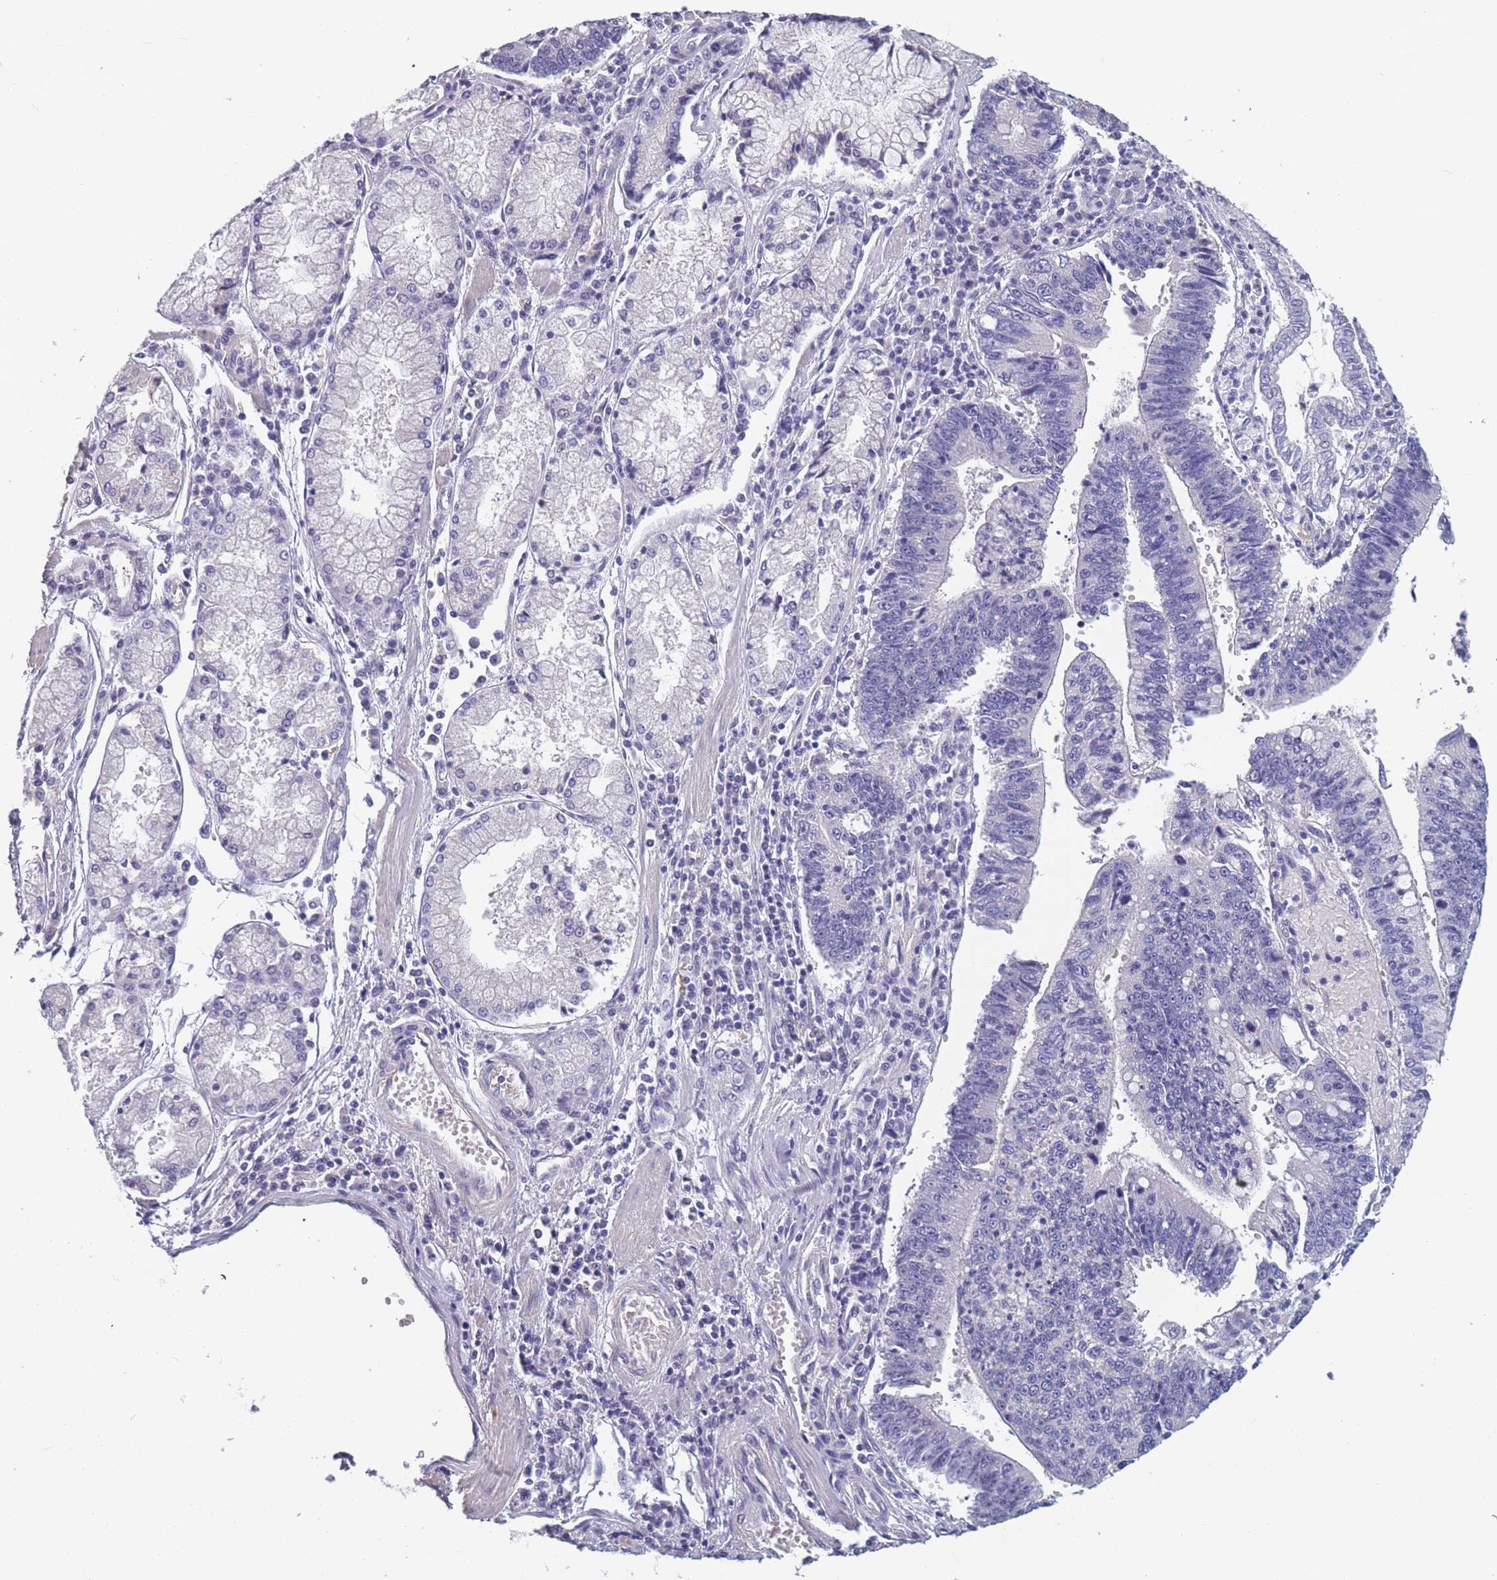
{"staining": {"intensity": "negative", "quantity": "none", "location": "none"}, "tissue": "stomach cancer", "cell_type": "Tumor cells", "image_type": "cancer", "snomed": [{"axis": "morphology", "description": "Adenocarcinoma, NOS"}, {"axis": "topography", "description": "Stomach"}], "caption": "IHC of human adenocarcinoma (stomach) shows no expression in tumor cells. Nuclei are stained in blue.", "gene": "OR4C5", "patient": {"sex": "male", "age": 59}}